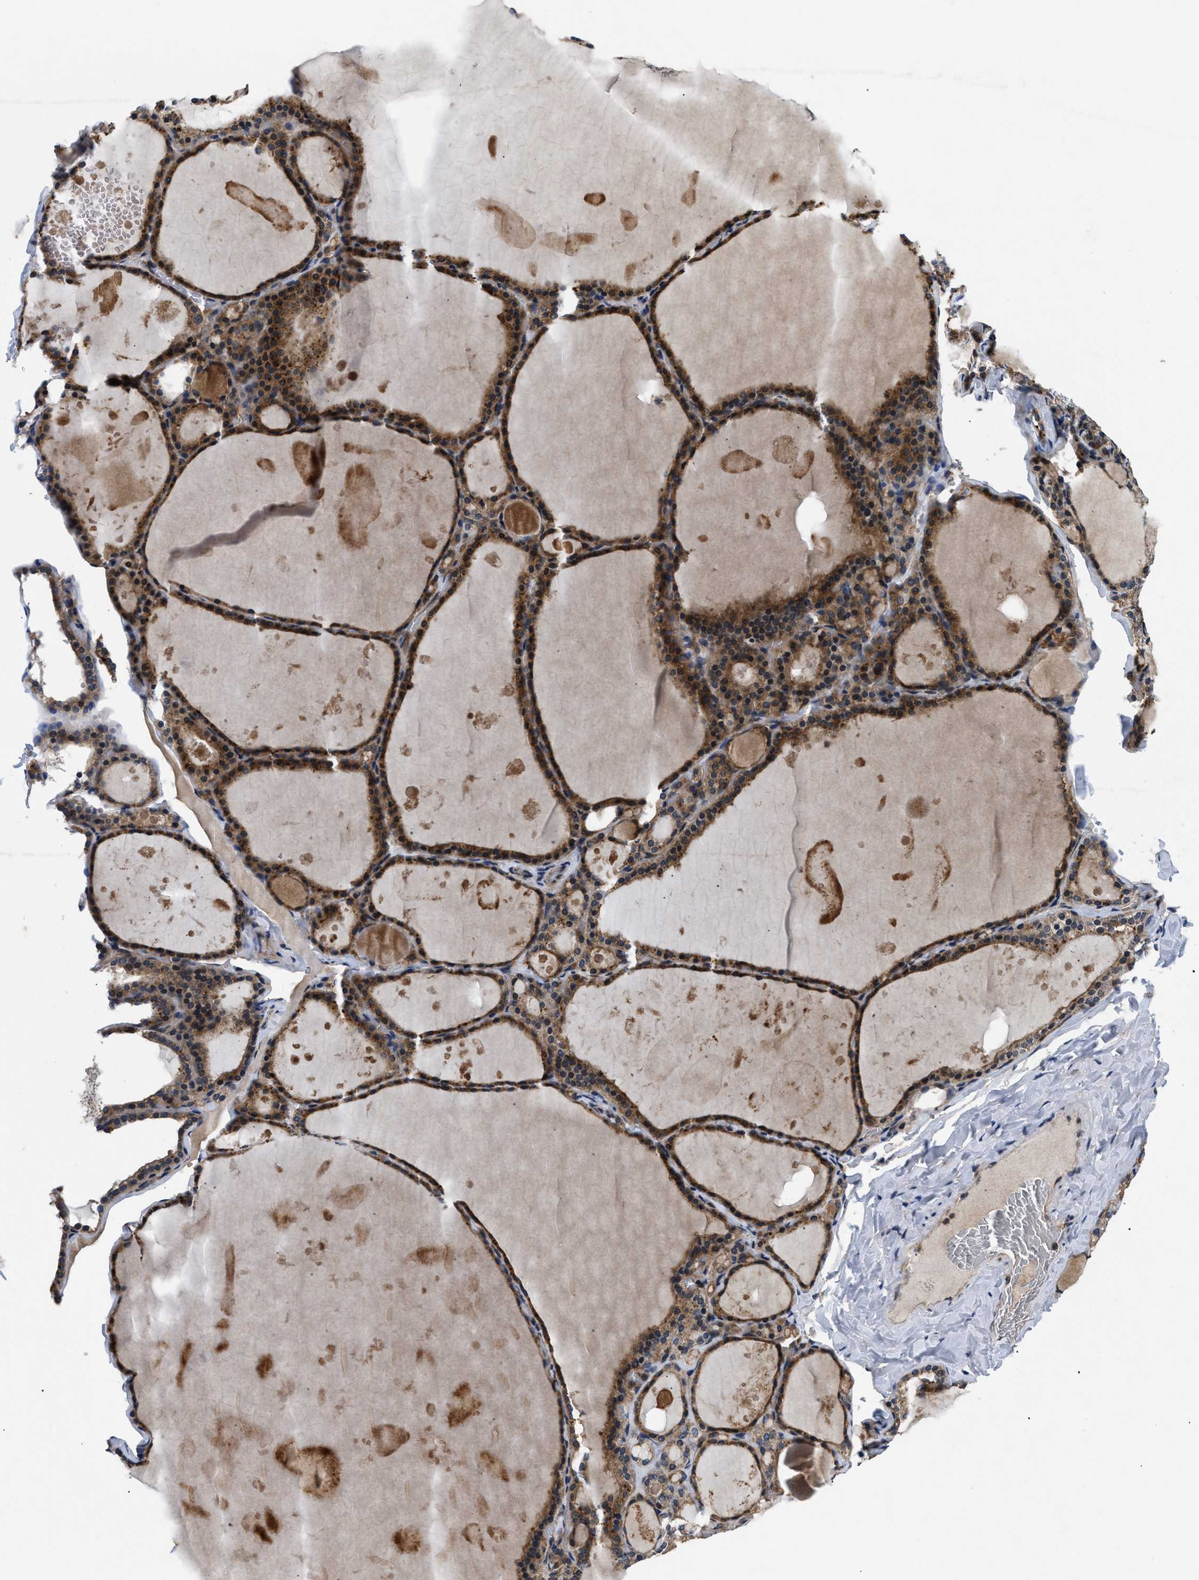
{"staining": {"intensity": "moderate", "quantity": ">75%", "location": "cytoplasmic/membranous"}, "tissue": "thyroid gland", "cell_type": "Glandular cells", "image_type": "normal", "snomed": [{"axis": "morphology", "description": "Normal tissue, NOS"}, {"axis": "topography", "description": "Thyroid gland"}], "caption": "About >75% of glandular cells in benign thyroid gland show moderate cytoplasmic/membranous protein expression as visualized by brown immunohistochemical staining.", "gene": "HMGCR", "patient": {"sex": "male", "age": 56}}